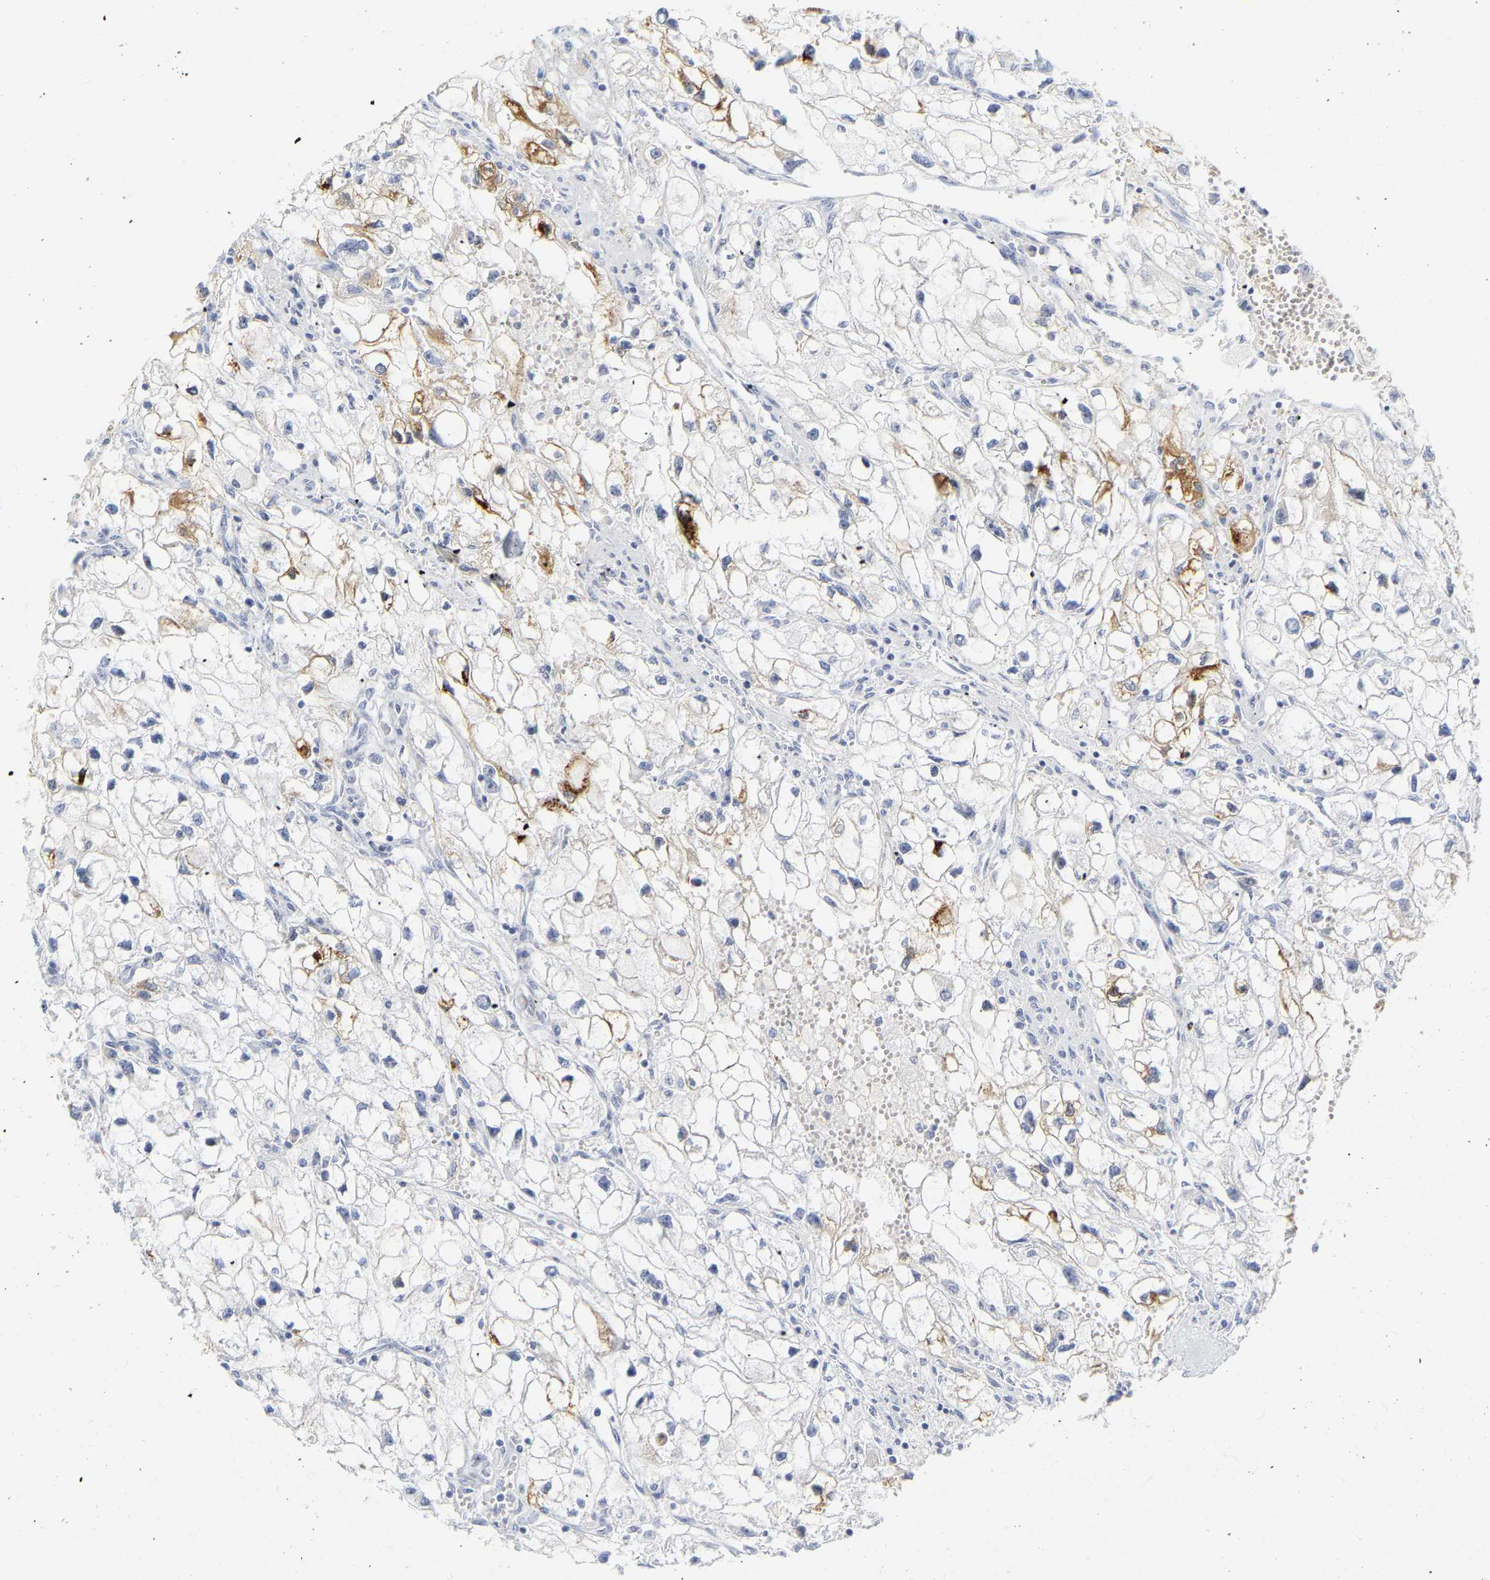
{"staining": {"intensity": "strong", "quantity": "<25%", "location": "cytoplasmic/membranous"}, "tissue": "renal cancer", "cell_type": "Tumor cells", "image_type": "cancer", "snomed": [{"axis": "morphology", "description": "Adenocarcinoma, NOS"}, {"axis": "topography", "description": "Kidney"}], "caption": "A micrograph of human renal adenocarcinoma stained for a protein shows strong cytoplasmic/membranous brown staining in tumor cells.", "gene": "GNAS", "patient": {"sex": "female", "age": 70}}